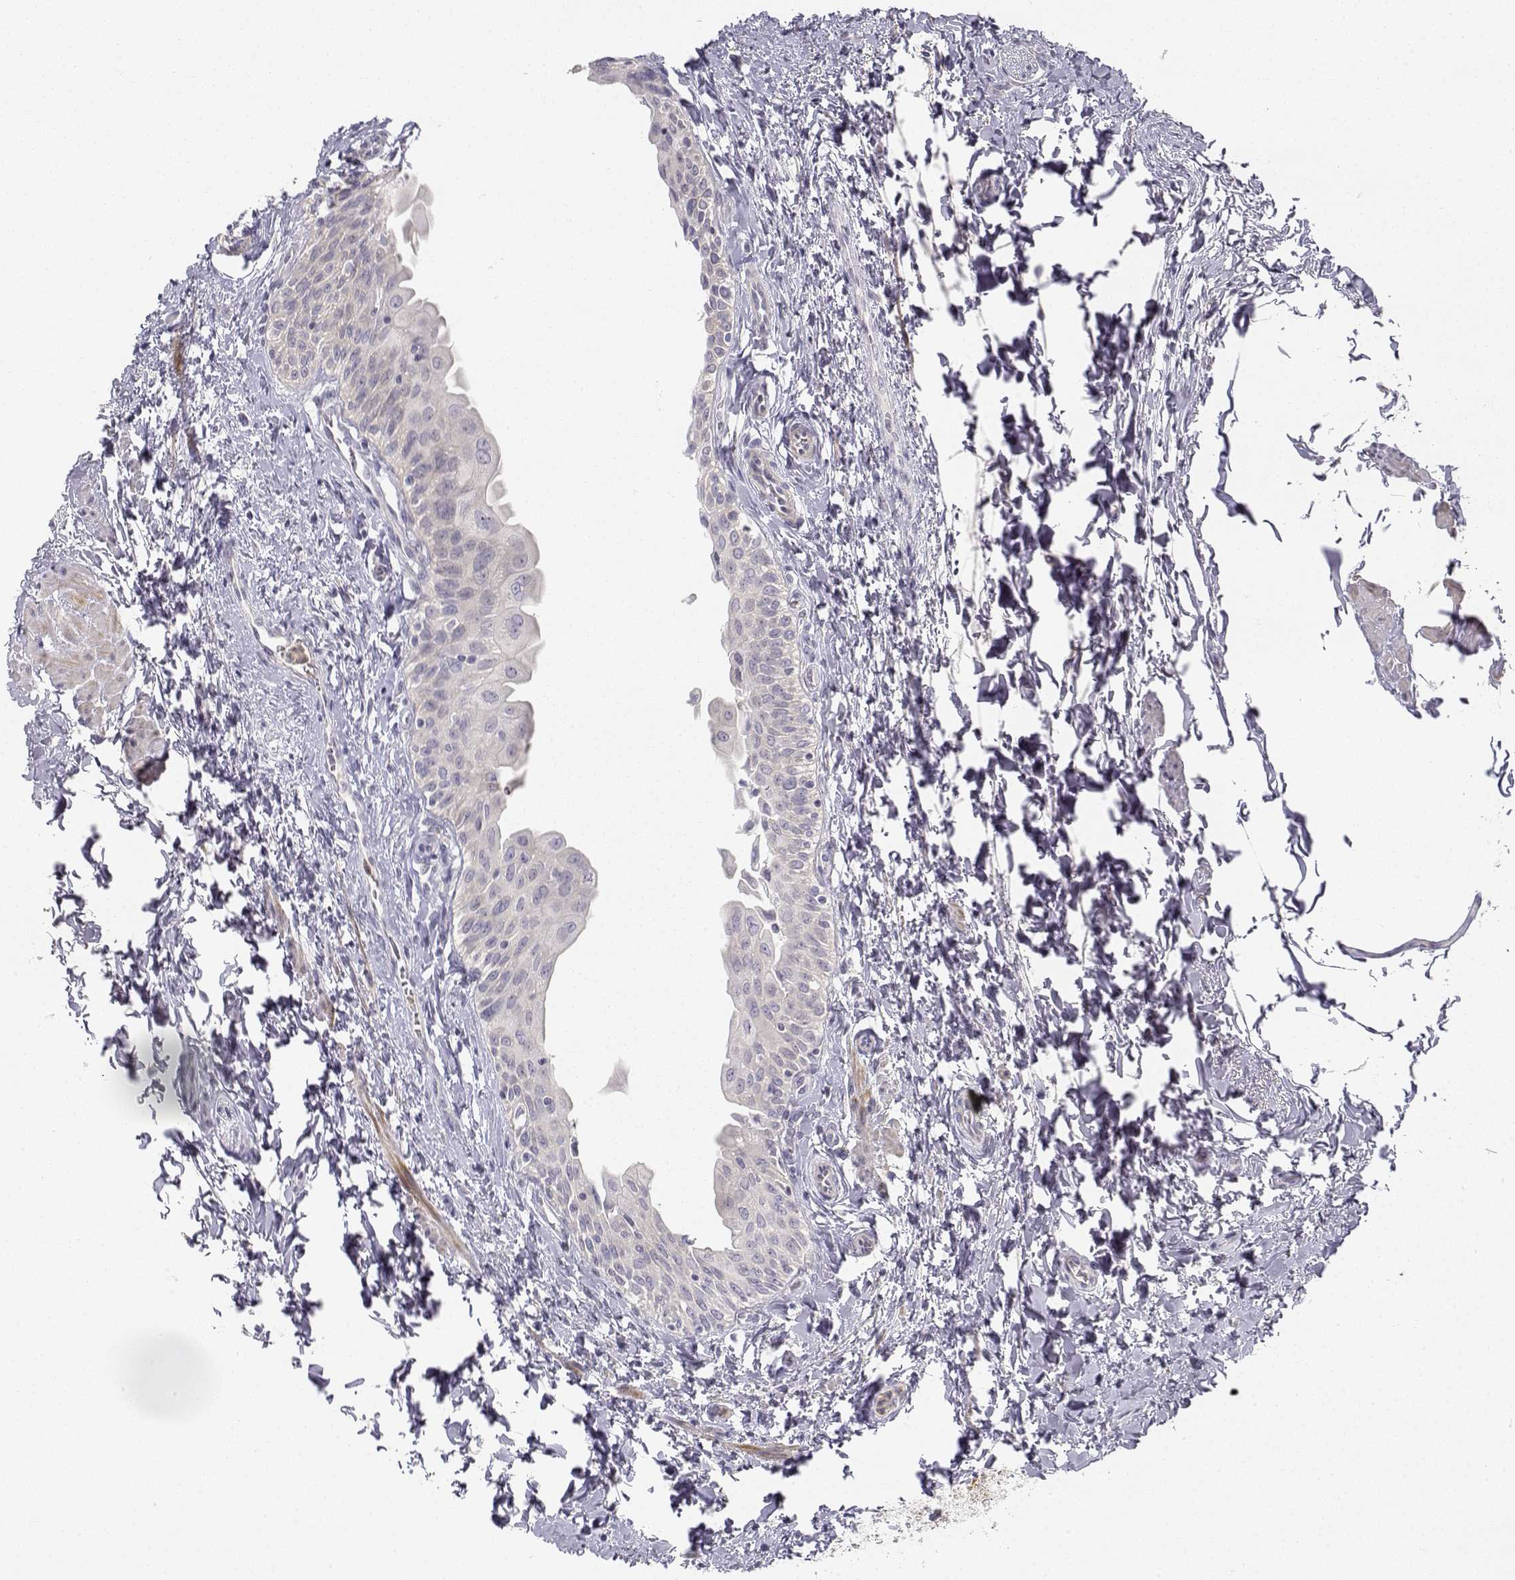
{"staining": {"intensity": "negative", "quantity": "none", "location": "none"}, "tissue": "urinary bladder", "cell_type": "Urothelial cells", "image_type": "normal", "snomed": [{"axis": "morphology", "description": "Normal tissue, NOS"}, {"axis": "topography", "description": "Urinary bladder"}], "caption": "The immunohistochemistry (IHC) photomicrograph has no significant staining in urothelial cells of urinary bladder.", "gene": "GLIPR1L2", "patient": {"sex": "male", "age": 56}}